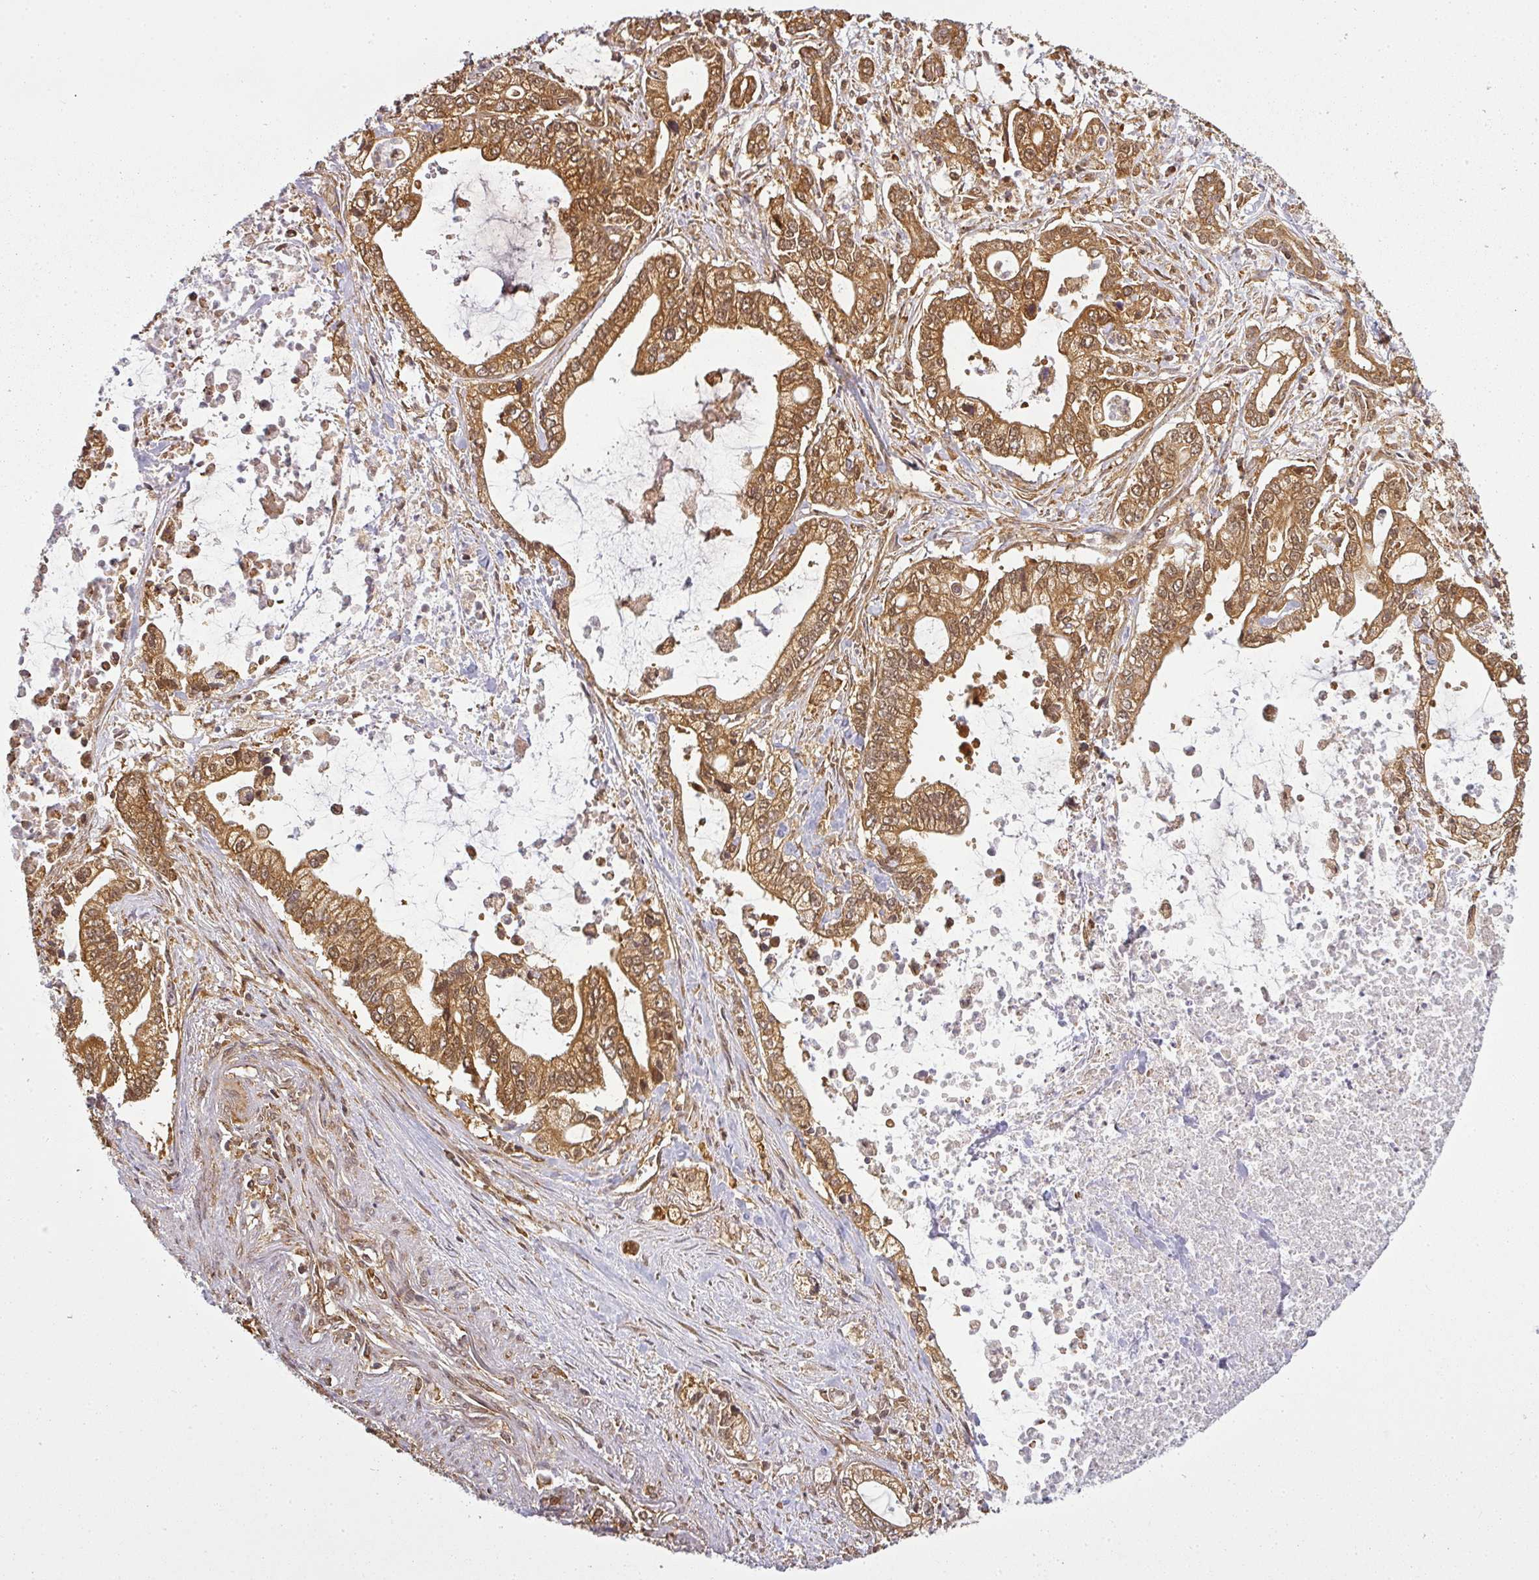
{"staining": {"intensity": "moderate", "quantity": ">75%", "location": "cytoplasmic/membranous,nuclear"}, "tissue": "pancreatic cancer", "cell_type": "Tumor cells", "image_type": "cancer", "snomed": [{"axis": "morphology", "description": "Adenocarcinoma, NOS"}, {"axis": "topography", "description": "Pancreas"}], "caption": "Pancreatic cancer stained with DAB IHC displays medium levels of moderate cytoplasmic/membranous and nuclear staining in about >75% of tumor cells.", "gene": "PPP6R3", "patient": {"sex": "male", "age": 69}}